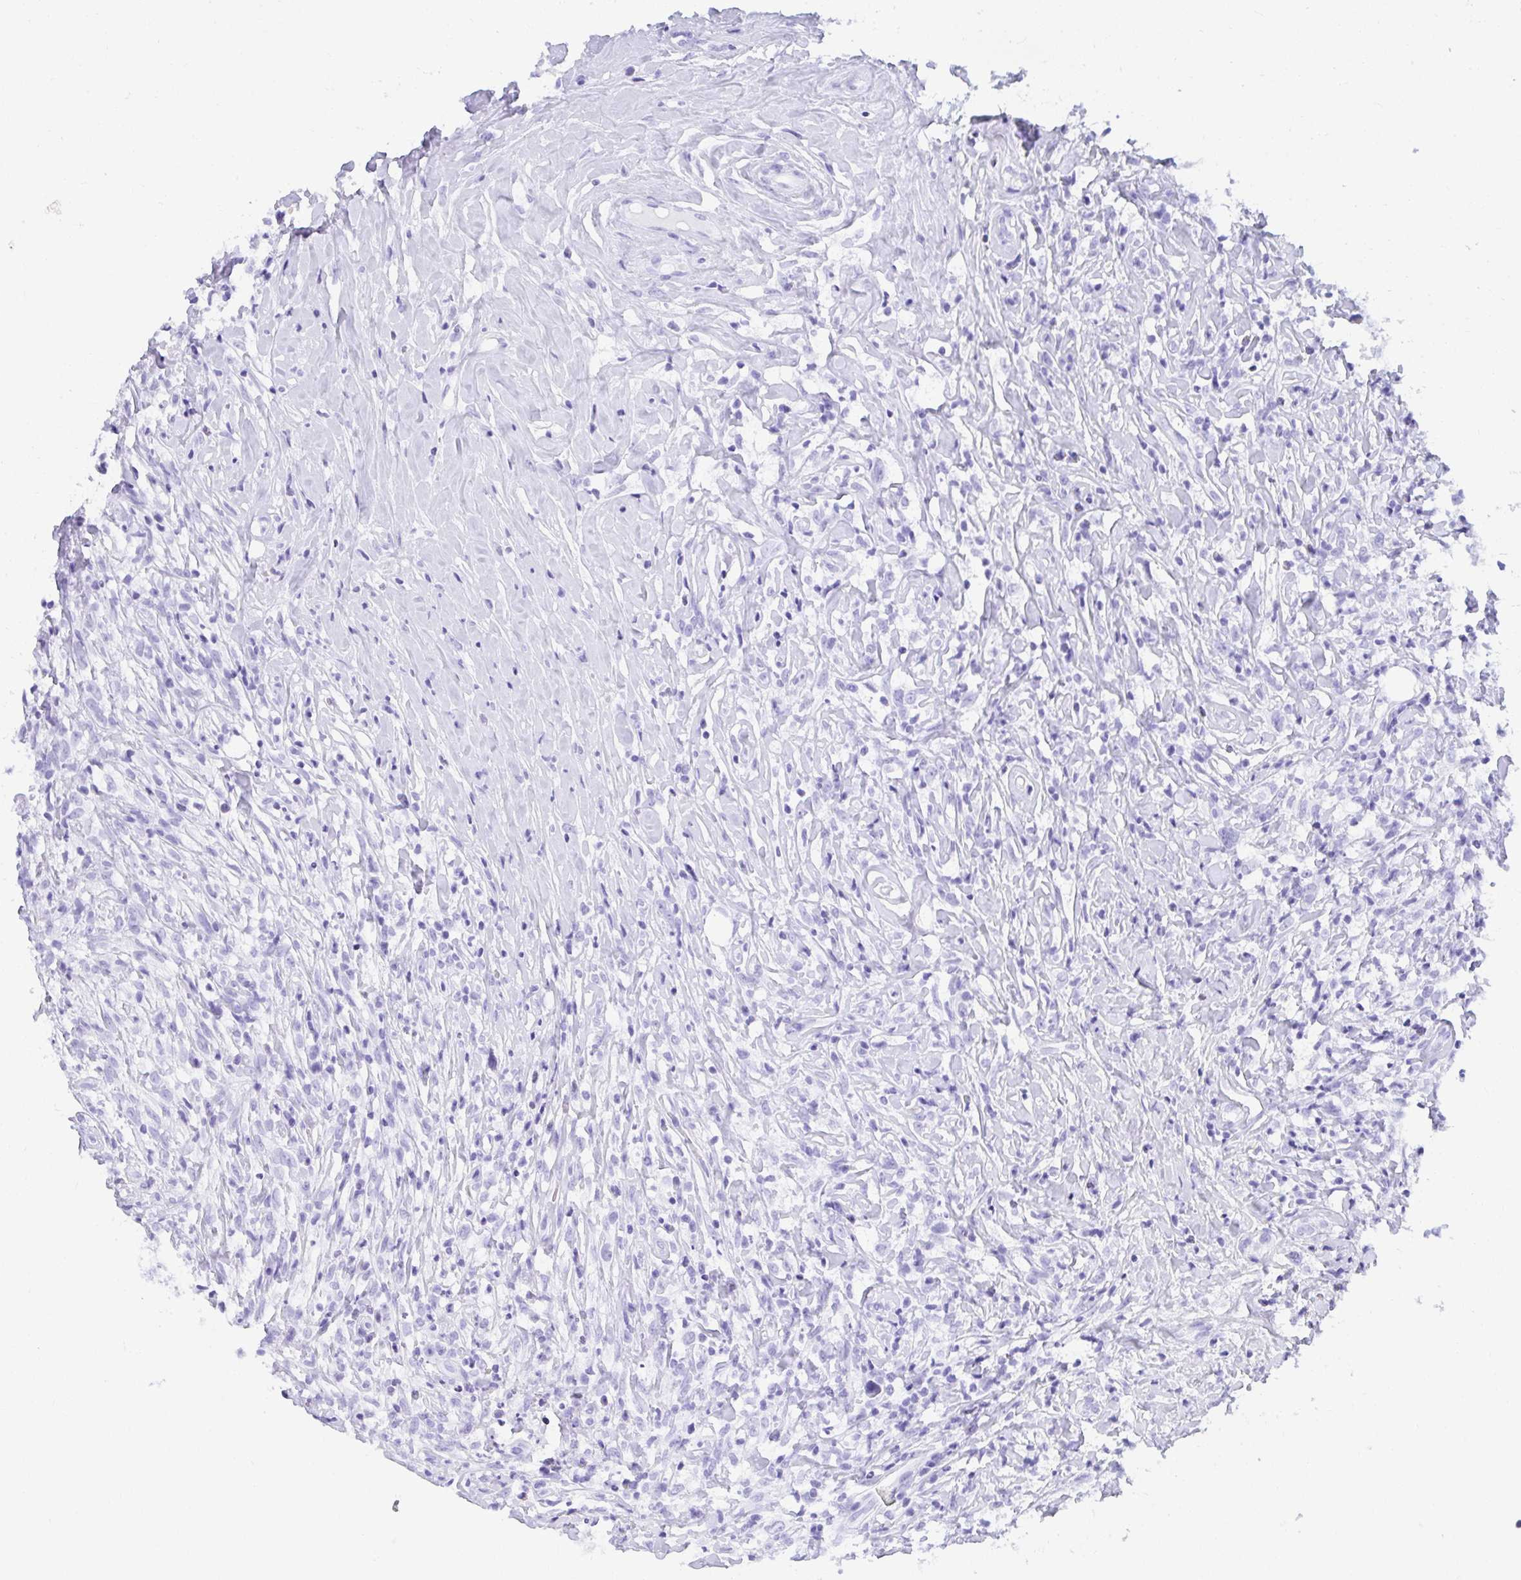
{"staining": {"intensity": "negative", "quantity": "none", "location": "none"}, "tissue": "lymphoma", "cell_type": "Tumor cells", "image_type": "cancer", "snomed": [{"axis": "morphology", "description": "Hodgkin's disease, NOS"}, {"axis": "topography", "description": "No Tissue"}], "caption": "Immunohistochemical staining of human Hodgkin's disease displays no significant expression in tumor cells.", "gene": "MROH2B", "patient": {"sex": "female", "age": 21}}